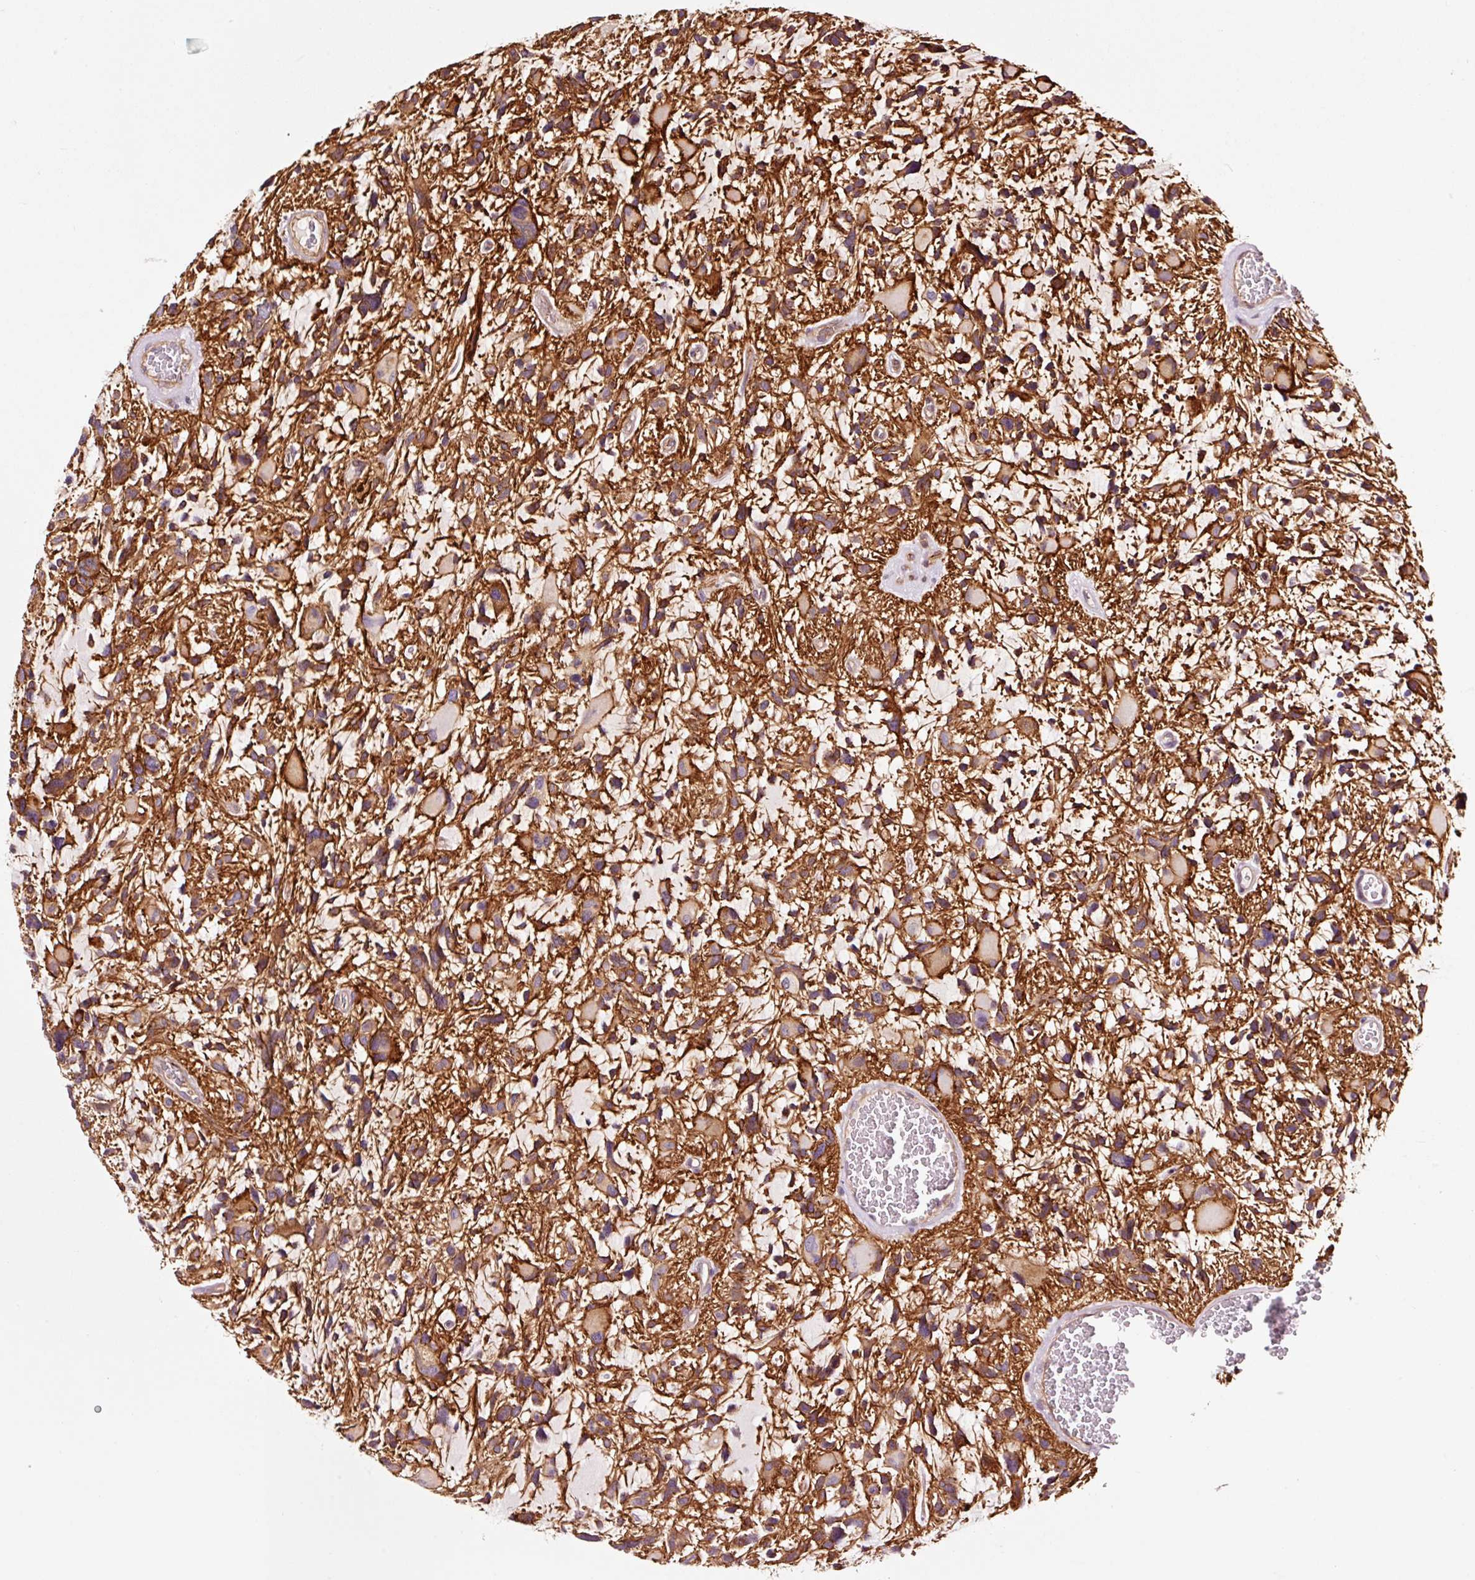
{"staining": {"intensity": "strong", "quantity": ">75%", "location": "cytoplasmic/membranous"}, "tissue": "glioma", "cell_type": "Tumor cells", "image_type": "cancer", "snomed": [{"axis": "morphology", "description": "Glioma, malignant, High grade"}, {"axis": "topography", "description": "Brain"}], "caption": "Strong cytoplasmic/membranous staining is present in about >75% of tumor cells in glioma. Immunohistochemistry (ihc) stains the protein in brown and the nuclei are stained blue.", "gene": "ADD3", "patient": {"sex": "female", "age": 11}}